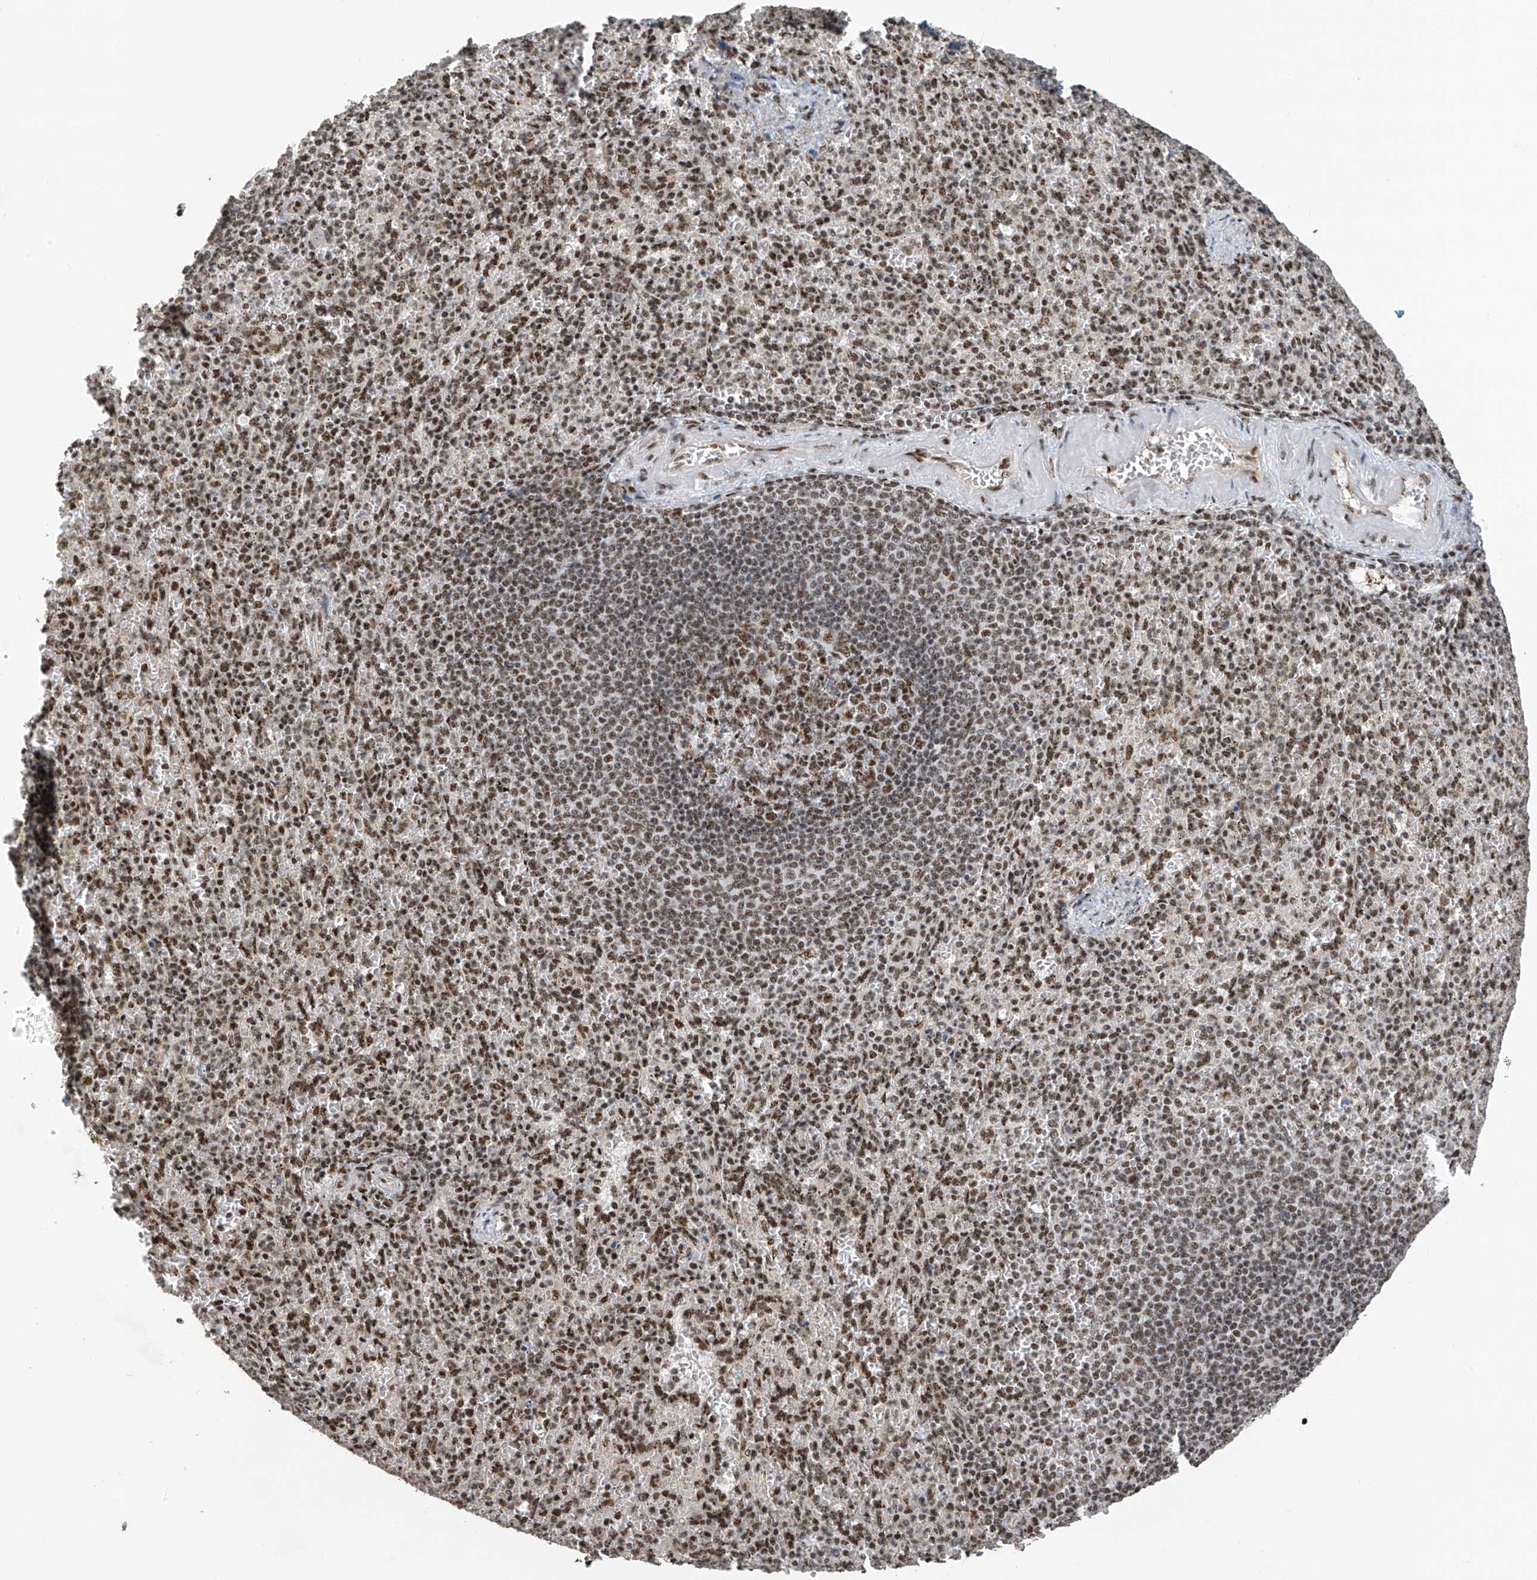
{"staining": {"intensity": "moderate", "quantity": "25%-75%", "location": "nuclear"}, "tissue": "spleen", "cell_type": "Cells in red pulp", "image_type": "normal", "snomed": [{"axis": "morphology", "description": "Normal tissue, NOS"}, {"axis": "topography", "description": "Spleen"}], "caption": "This image exhibits normal spleen stained with IHC to label a protein in brown. The nuclear of cells in red pulp show moderate positivity for the protein. Nuclei are counter-stained blue.", "gene": "APLF", "patient": {"sex": "female", "age": 74}}